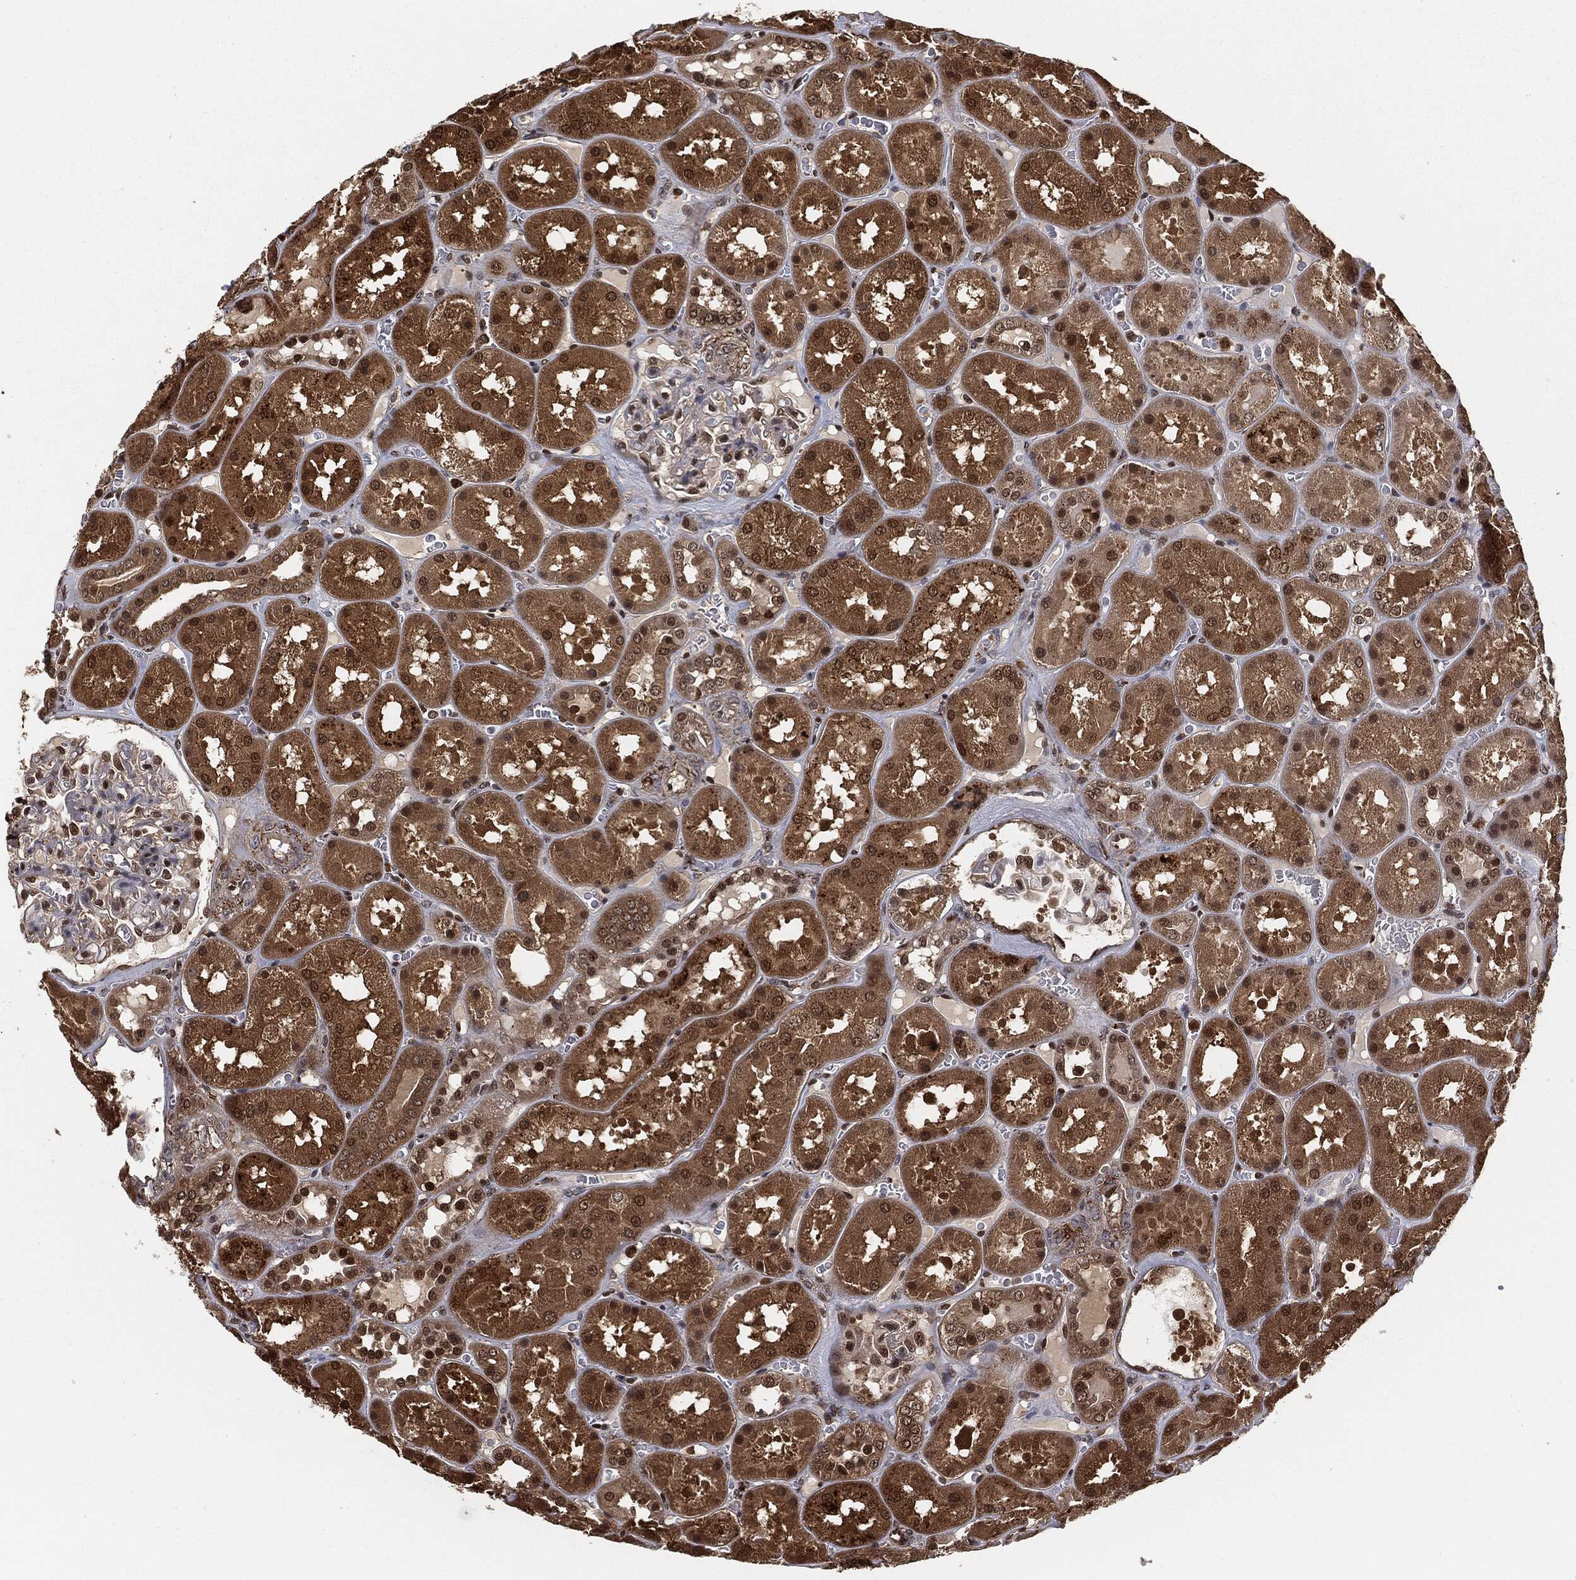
{"staining": {"intensity": "moderate", "quantity": "<25%", "location": "nuclear"}, "tissue": "kidney", "cell_type": "Cells in glomeruli", "image_type": "normal", "snomed": [{"axis": "morphology", "description": "Normal tissue, NOS"}, {"axis": "topography", "description": "Kidney"}], "caption": "IHC image of unremarkable kidney: human kidney stained using IHC demonstrates low levels of moderate protein expression localized specifically in the nuclear of cells in glomeruli, appearing as a nuclear brown color.", "gene": "CAPRIN2", "patient": {"sex": "male", "age": 73}}